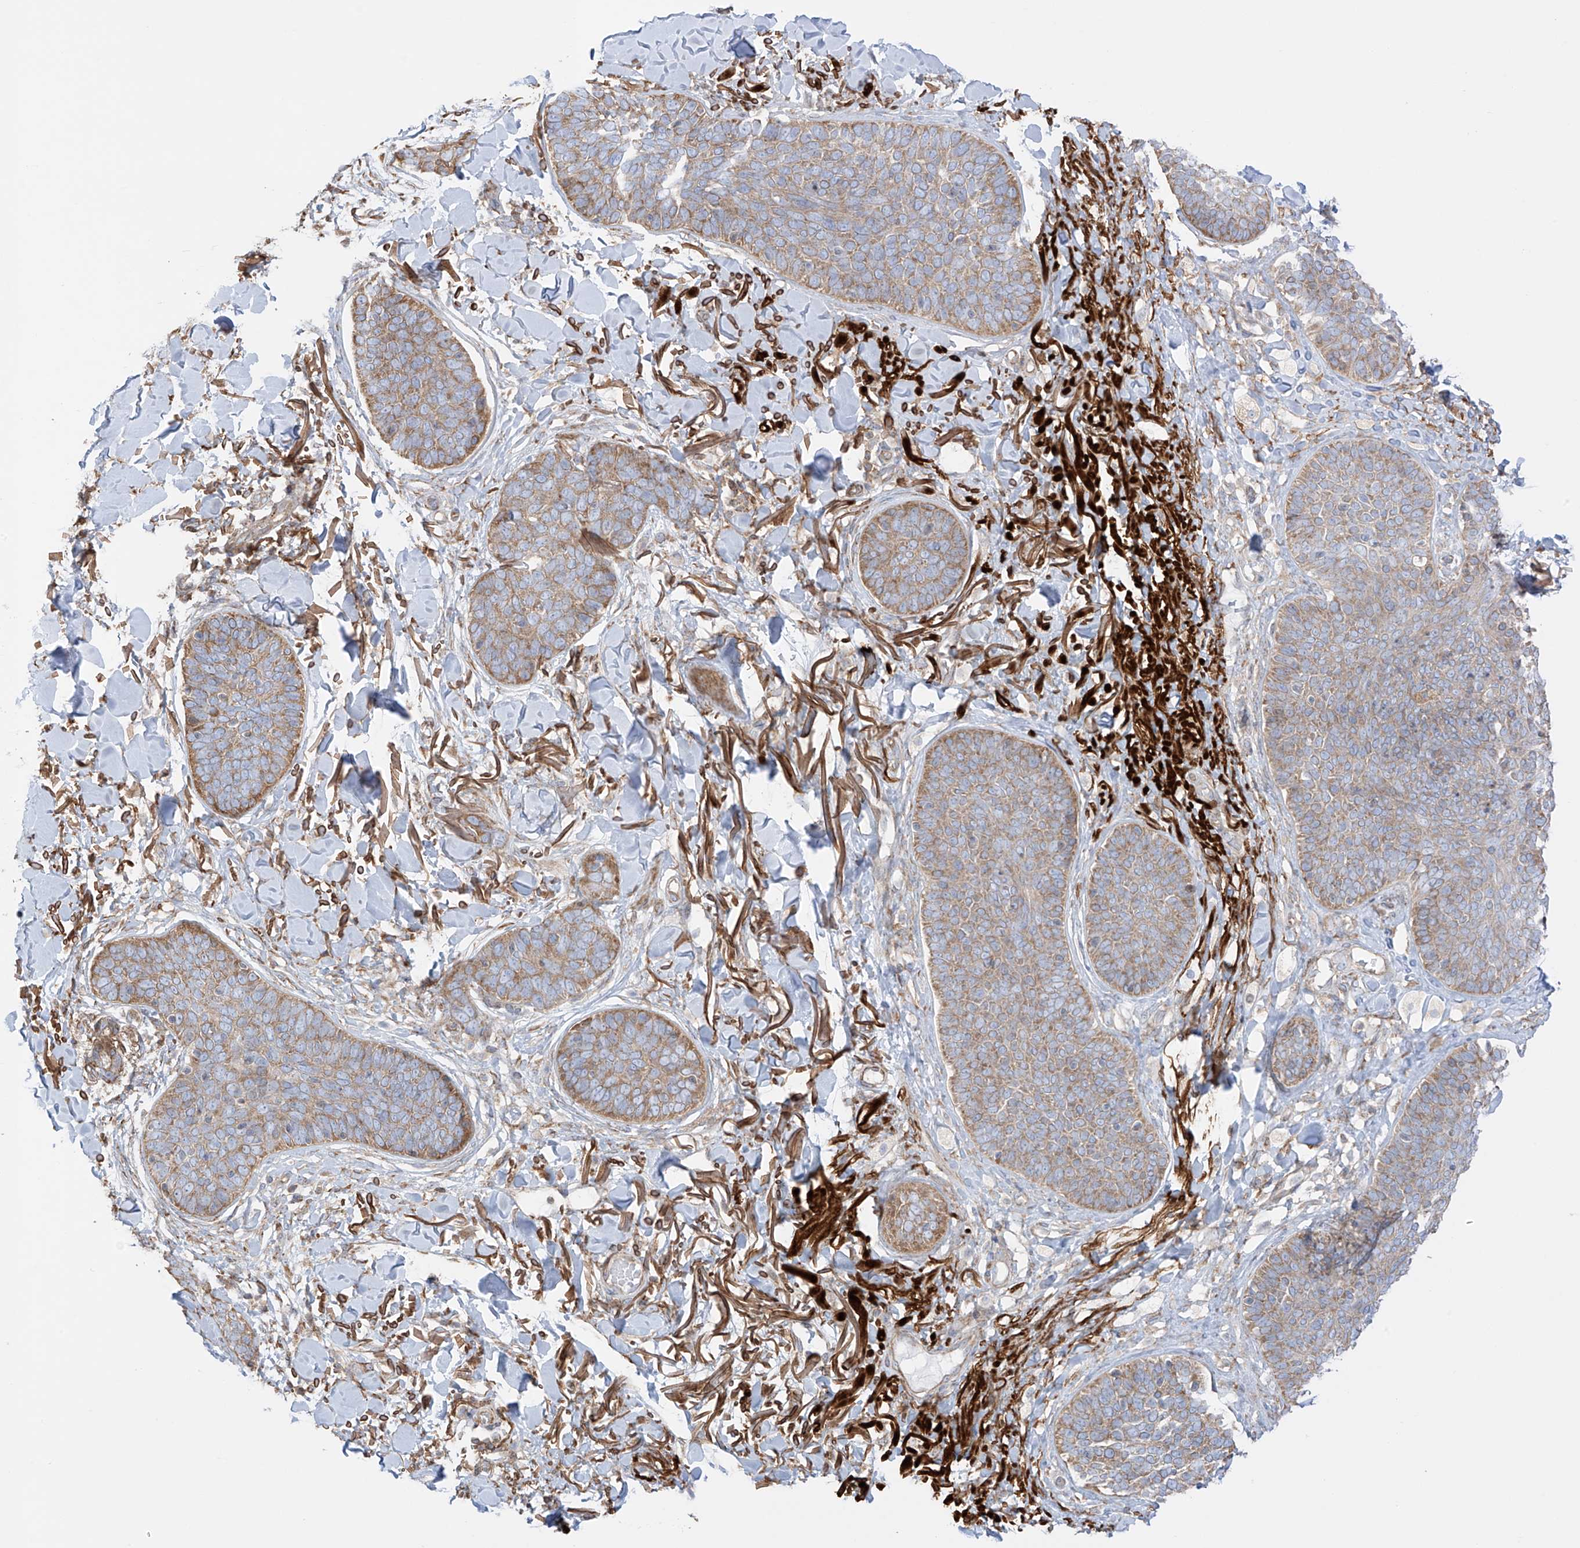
{"staining": {"intensity": "moderate", "quantity": ">75%", "location": "cytoplasmic/membranous"}, "tissue": "skin cancer", "cell_type": "Tumor cells", "image_type": "cancer", "snomed": [{"axis": "morphology", "description": "Basal cell carcinoma"}, {"axis": "topography", "description": "Skin"}], "caption": "Immunohistochemistry (IHC) of skin cancer reveals medium levels of moderate cytoplasmic/membranous positivity in approximately >75% of tumor cells.", "gene": "XKR3", "patient": {"sex": "male", "age": 85}}